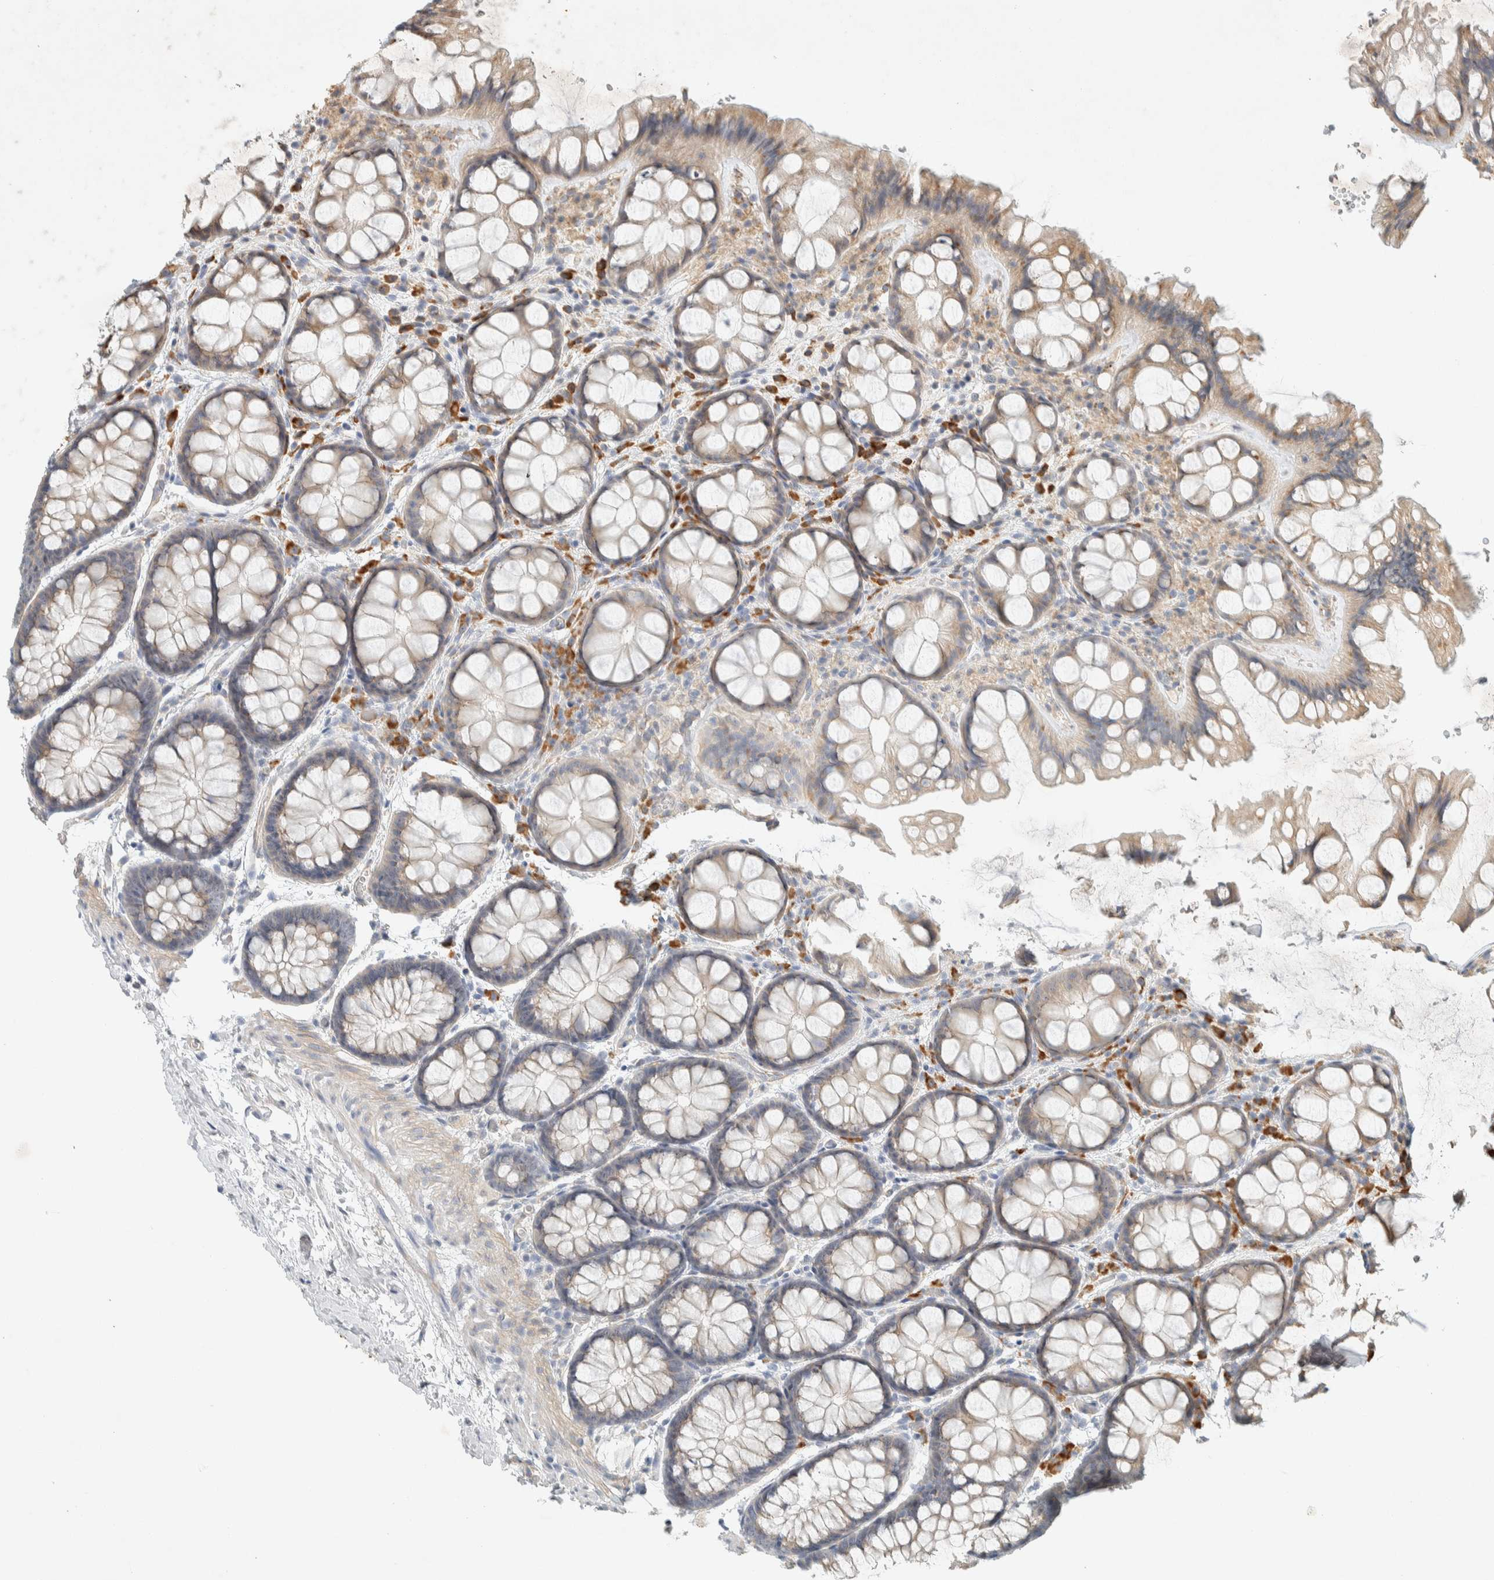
{"staining": {"intensity": "moderate", "quantity": ">75%", "location": "cytoplasmic/membranous"}, "tissue": "colon", "cell_type": "Endothelial cells", "image_type": "normal", "snomed": [{"axis": "morphology", "description": "Normal tissue, NOS"}, {"axis": "topography", "description": "Colon"}], "caption": "The immunohistochemical stain shows moderate cytoplasmic/membranous positivity in endothelial cells of normal colon.", "gene": "KLHL40", "patient": {"sex": "male", "age": 47}}